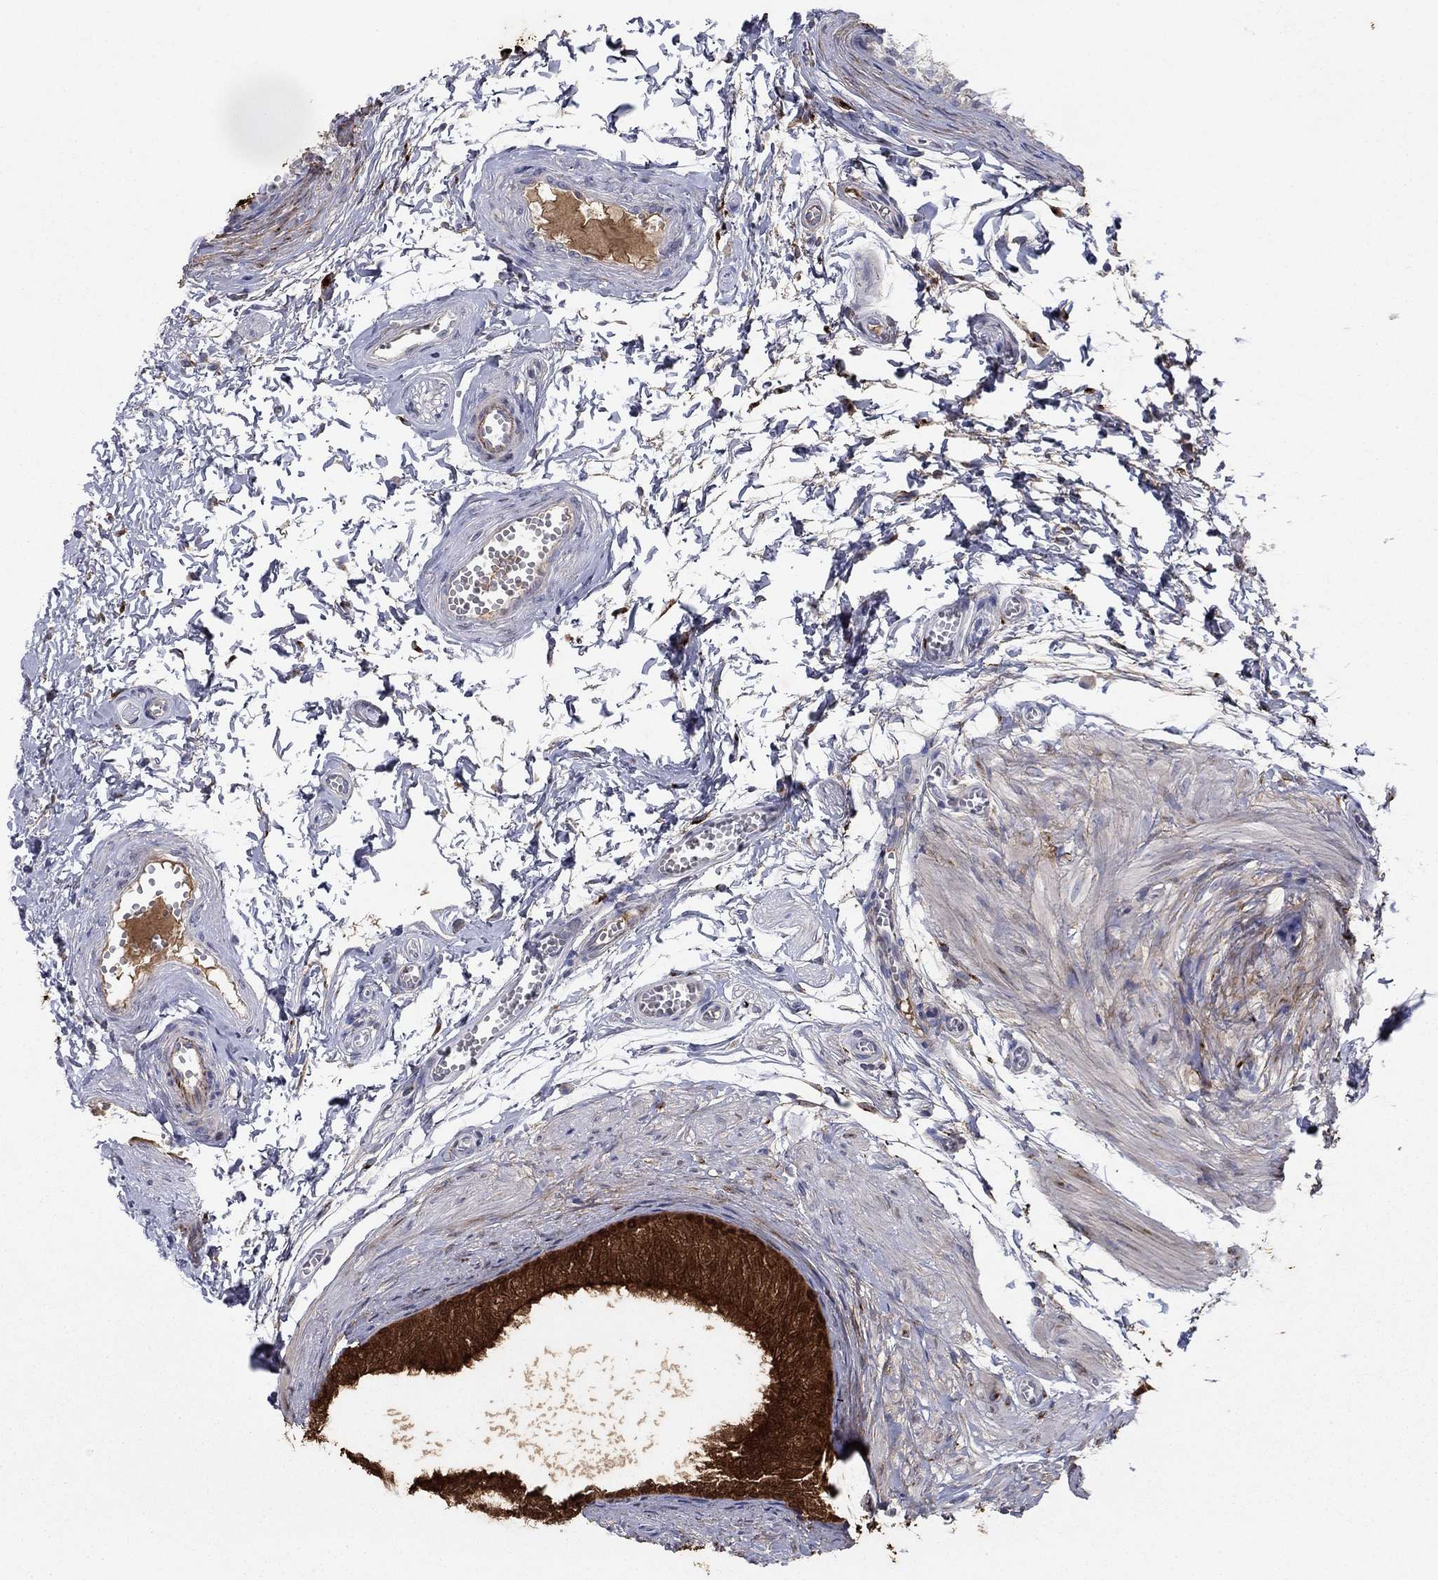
{"staining": {"intensity": "strong", "quantity": "25%-75%", "location": "cytoplasmic/membranous"}, "tissue": "epididymis", "cell_type": "Glandular cells", "image_type": "normal", "snomed": [{"axis": "morphology", "description": "Normal tissue, NOS"}, {"axis": "topography", "description": "Epididymis"}], "caption": "The immunohistochemical stain labels strong cytoplasmic/membranous expression in glandular cells of unremarkable epididymis. Using DAB (3,3'-diaminobenzidine) (brown) and hematoxylin (blue) stains, captured at high magnification using brightfield microscopy.", "gene": "PTGDS", "patient": {"sex": "male", "age": 22}}